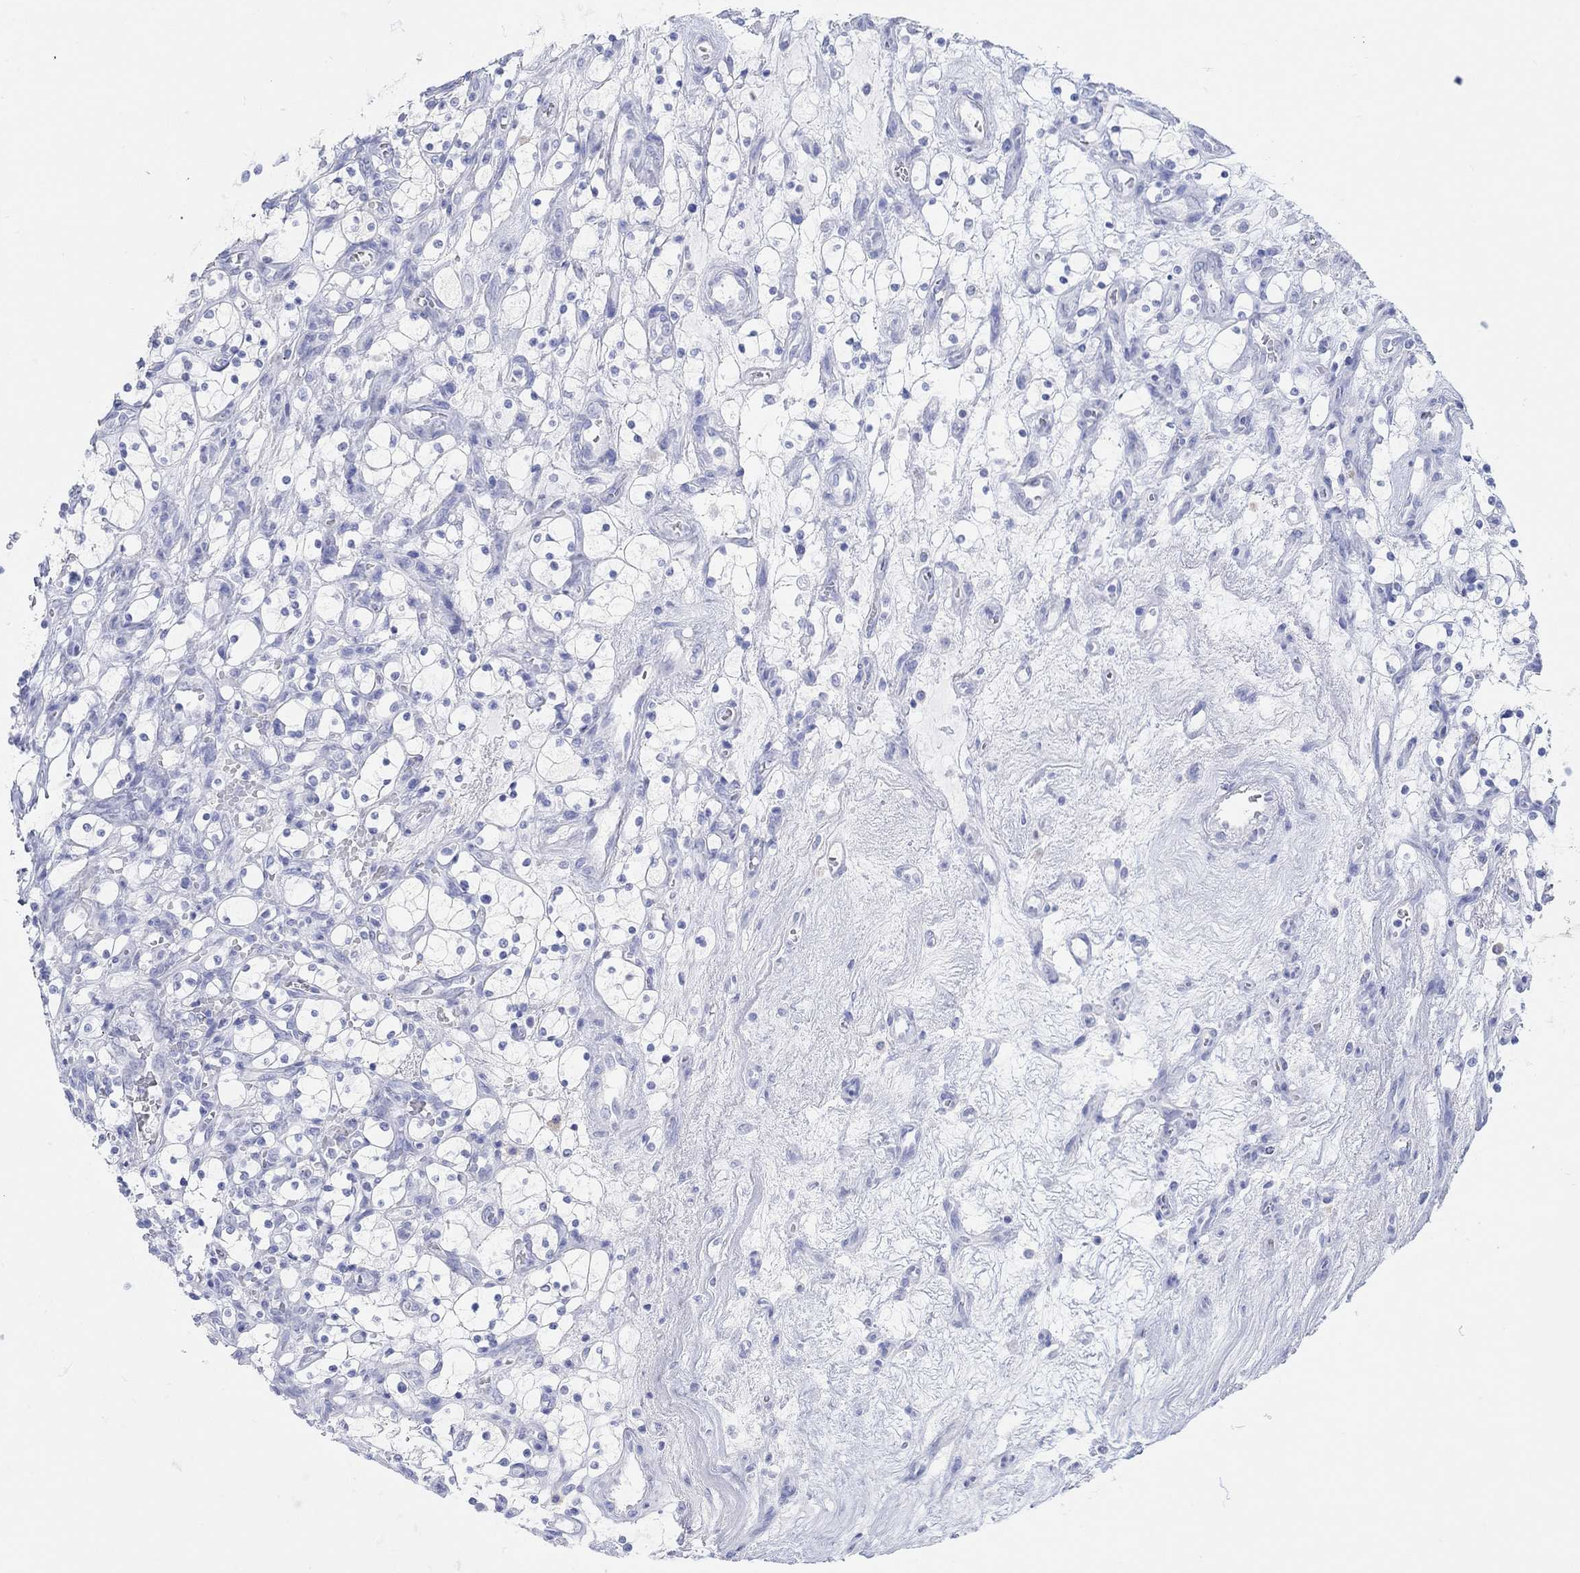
{"staining": {"intensity": "negative", "quantity": "none", "location": "none"}, "tissue": "renal cancer", "cell_type": "Tumor cells", "image_type": "cancer", "snomed": [{"axis": "morphology", "description": "Adenocarcinoma, NOS"}, {"axis": "topography", "description": "Kidney"}], "caption": "Immunohistochemical staining of adenocarcinoma (renal) reveals no significant positivity in tumor cells.", "gene": "AK8", "patient": {"sex": "female", "age": 69}}